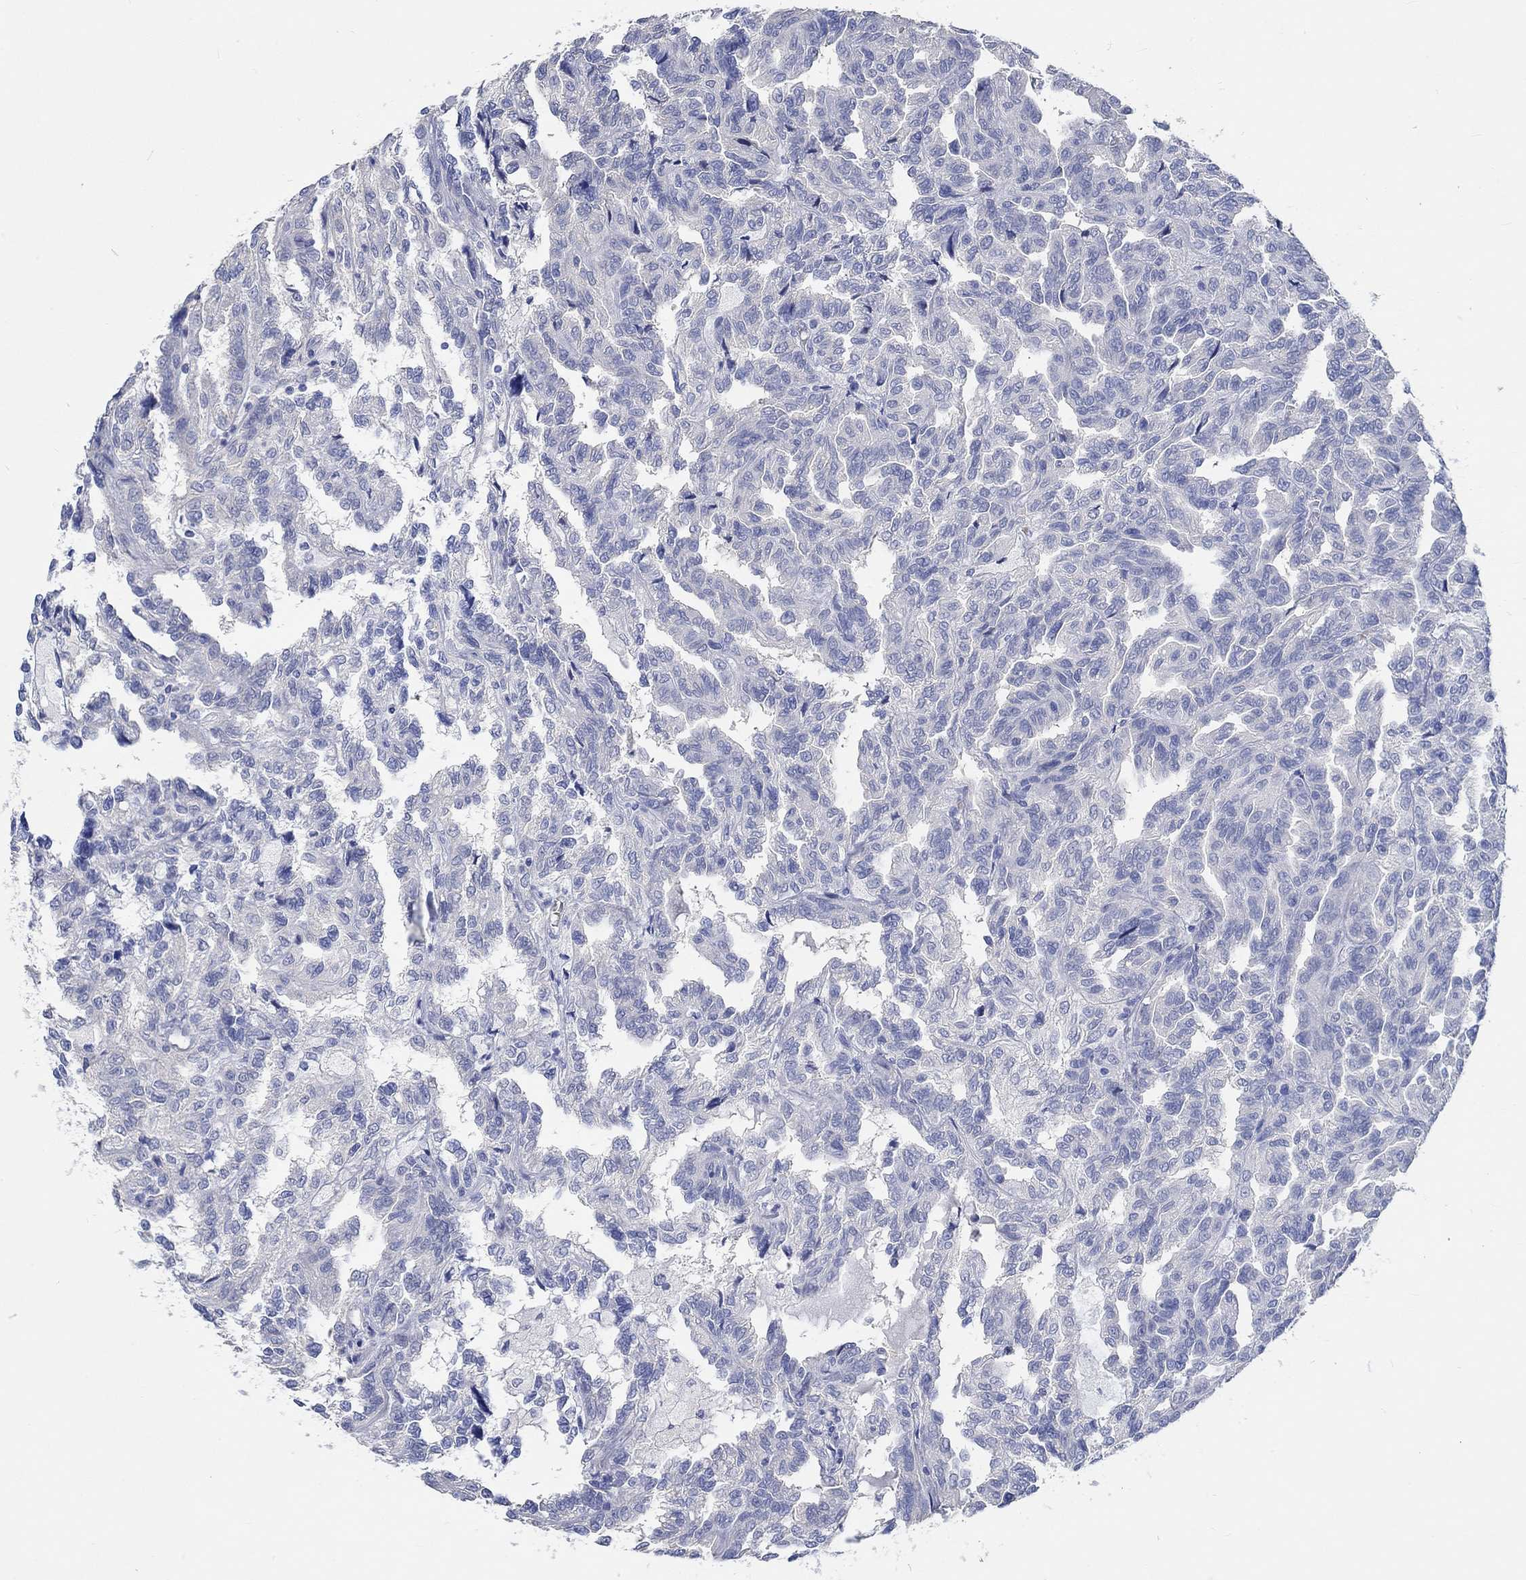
{"staining": {"intensity": "negative", "quantity": "none", "location": "none"}, "tissue": "renal cancer", "cell_type": "Tumor cells", "image_type": "cancer", "snomed": [{"axis": "morphology", "description": "Adenocarcinoma, NOS"}, {"axis": "topography", "description": "Kidney"}], "caption": "Immunohistochemistry (IHC) of human adenocarcinoma (renal) demonstrates no staining in tumor cells.", "gene": "KCNA1", "patient": {"sex": "male", "age": 79}}